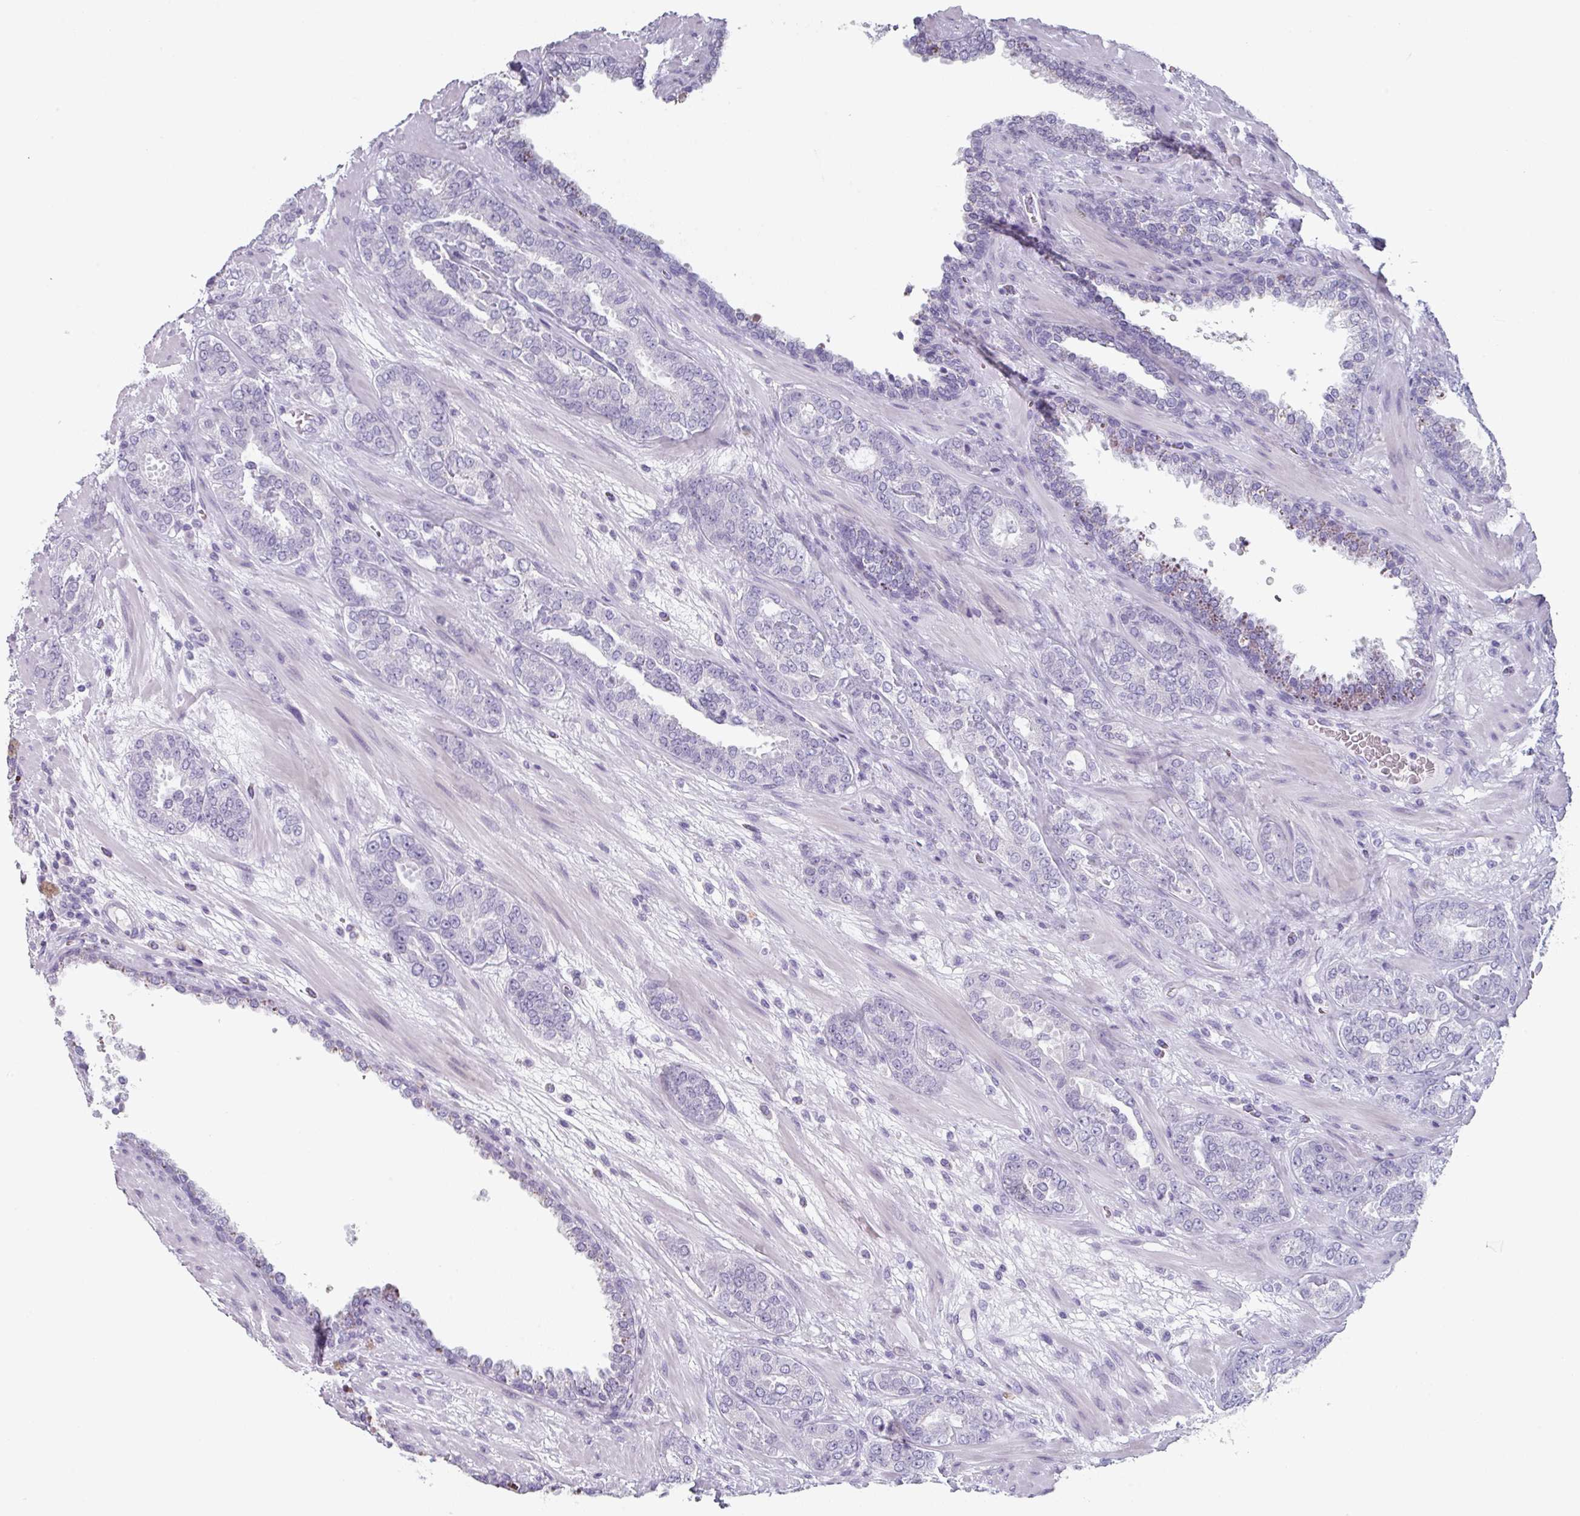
{"staining": {"intensity": "negative", "quantity": "none", "location": "none"}, "tissue": "prostate cancer", "cell_type": "Tumor cells", "image_type": "cancer", "snomed": [{"axis": "morphology", "description": "Adenocarcinoma, High grade"}, {"axis": "topography", "description": "Prostate"}], "caption": "IHC histopathology image of human prostate high-grade adenocarcinoma stained for a protein (brown), which exhibits no staining in tumor cells.", "gene": "SLC35G2", "patient": {"sex": "male", "age": 71}}